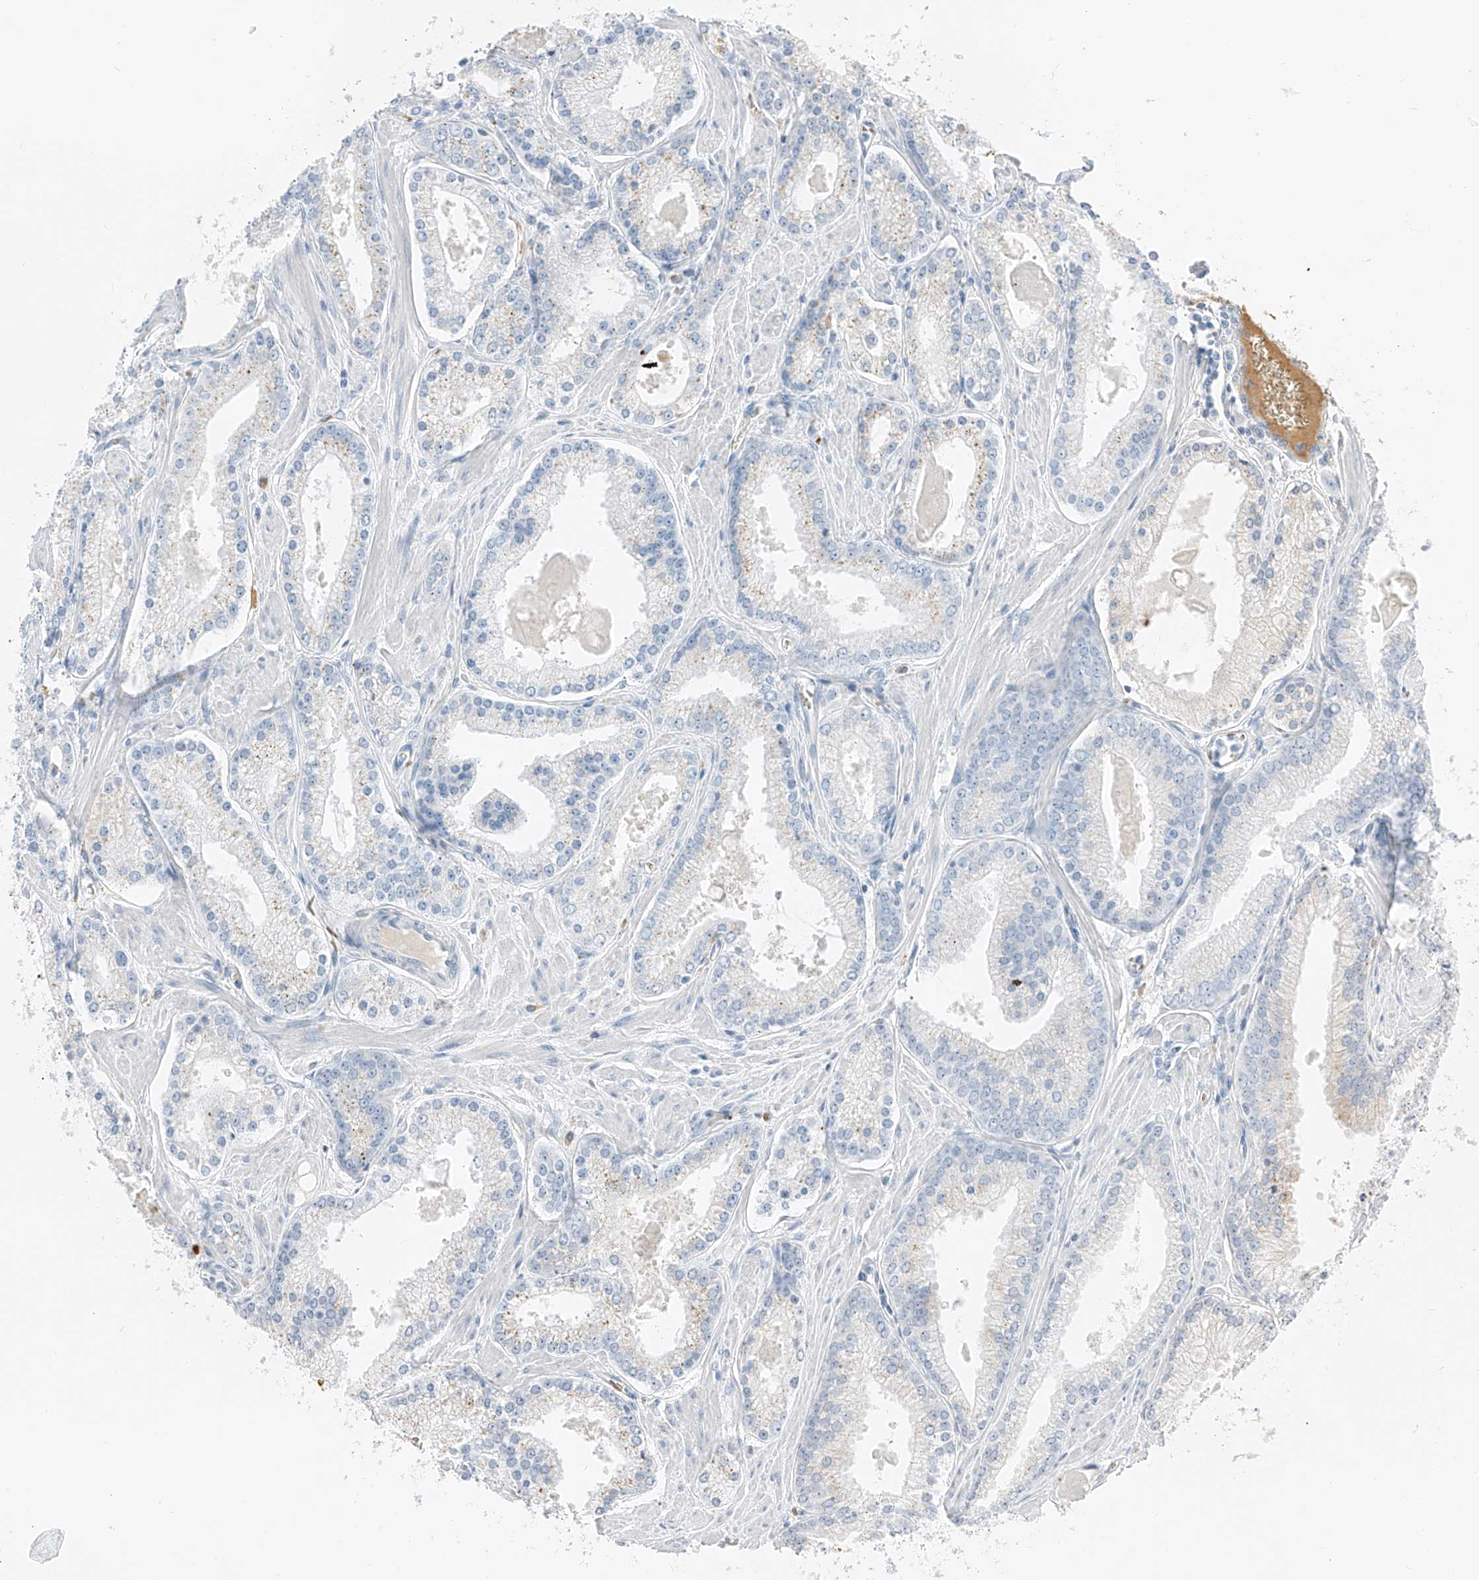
{"staining": {"intensity": "weak", "quantity": "<25%", "location": "cytoplasmic/membranous"}, "tissue": "prostate cancer", "cell_type": "Tumor cells", "image_type": "cancer", "snomed": [{"axis": "morphology", "description": "Adenocarcinoma, Low grade"}, {"axis": "topography", "description": "Prostate"}], "caption": "Prostate cancer (low-grade adenocarcinoma) was stained to show a protein in brown. There is no significant positivity in tumor cells.", "gene": "PRSS23", "patient": {"sex": "male", "age": 54}}